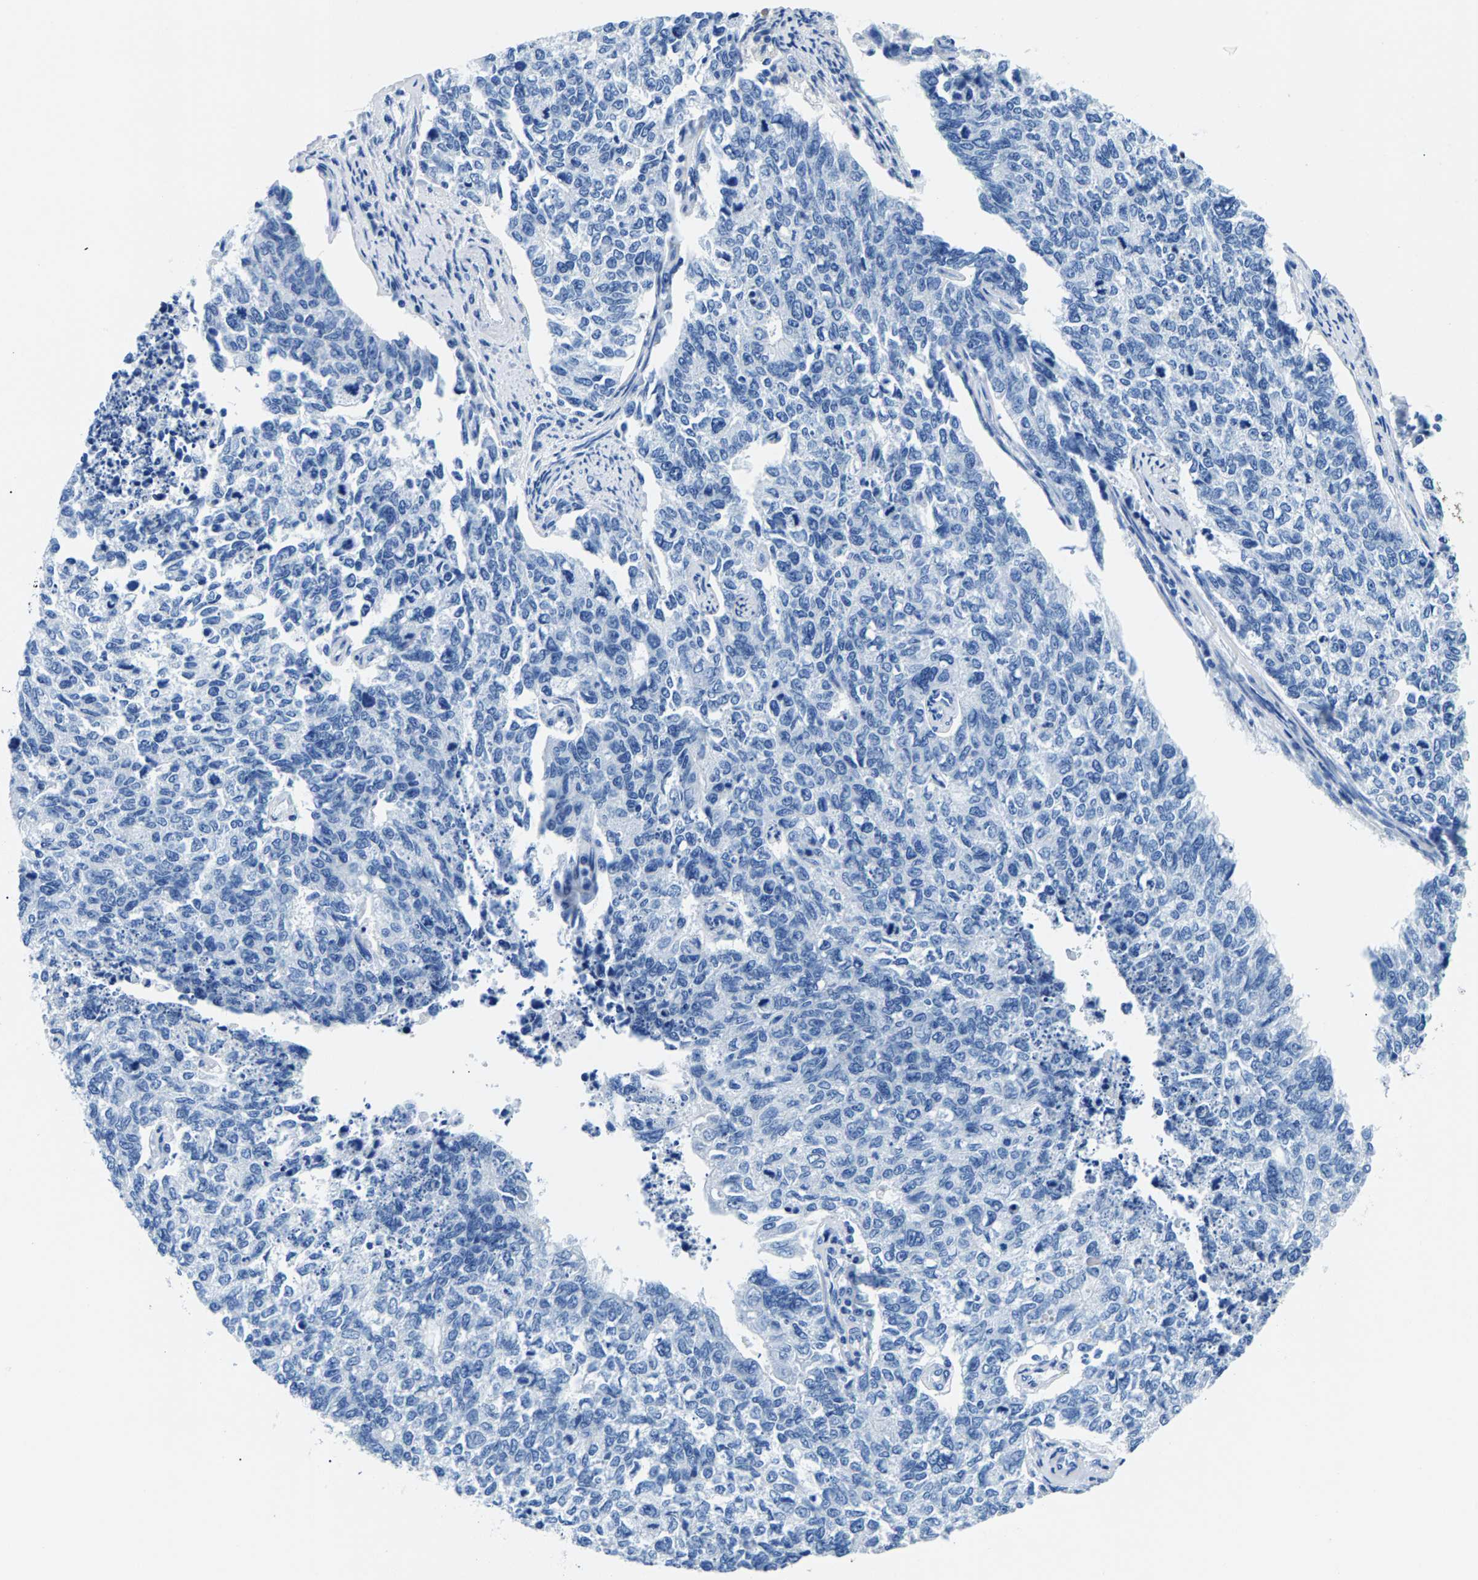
{"staining": {"intensity": "negative", "quantity": "none", "location": "none"}, "tissue": "cervical cancer", "cell_type": "Tumor cells", "image_type": "cancer", "snomed": [{"axis": "morphology", "description": "Squamous cell carcinoma, NOS"}, {"axis": "topography", "description": "Cervix"}], "caption": "Tumor cells show no significant protein staining in squamous cell carcinoma (cervical).", "gene": "CPS1", "patient": {"sex": "female", "age": 63}}